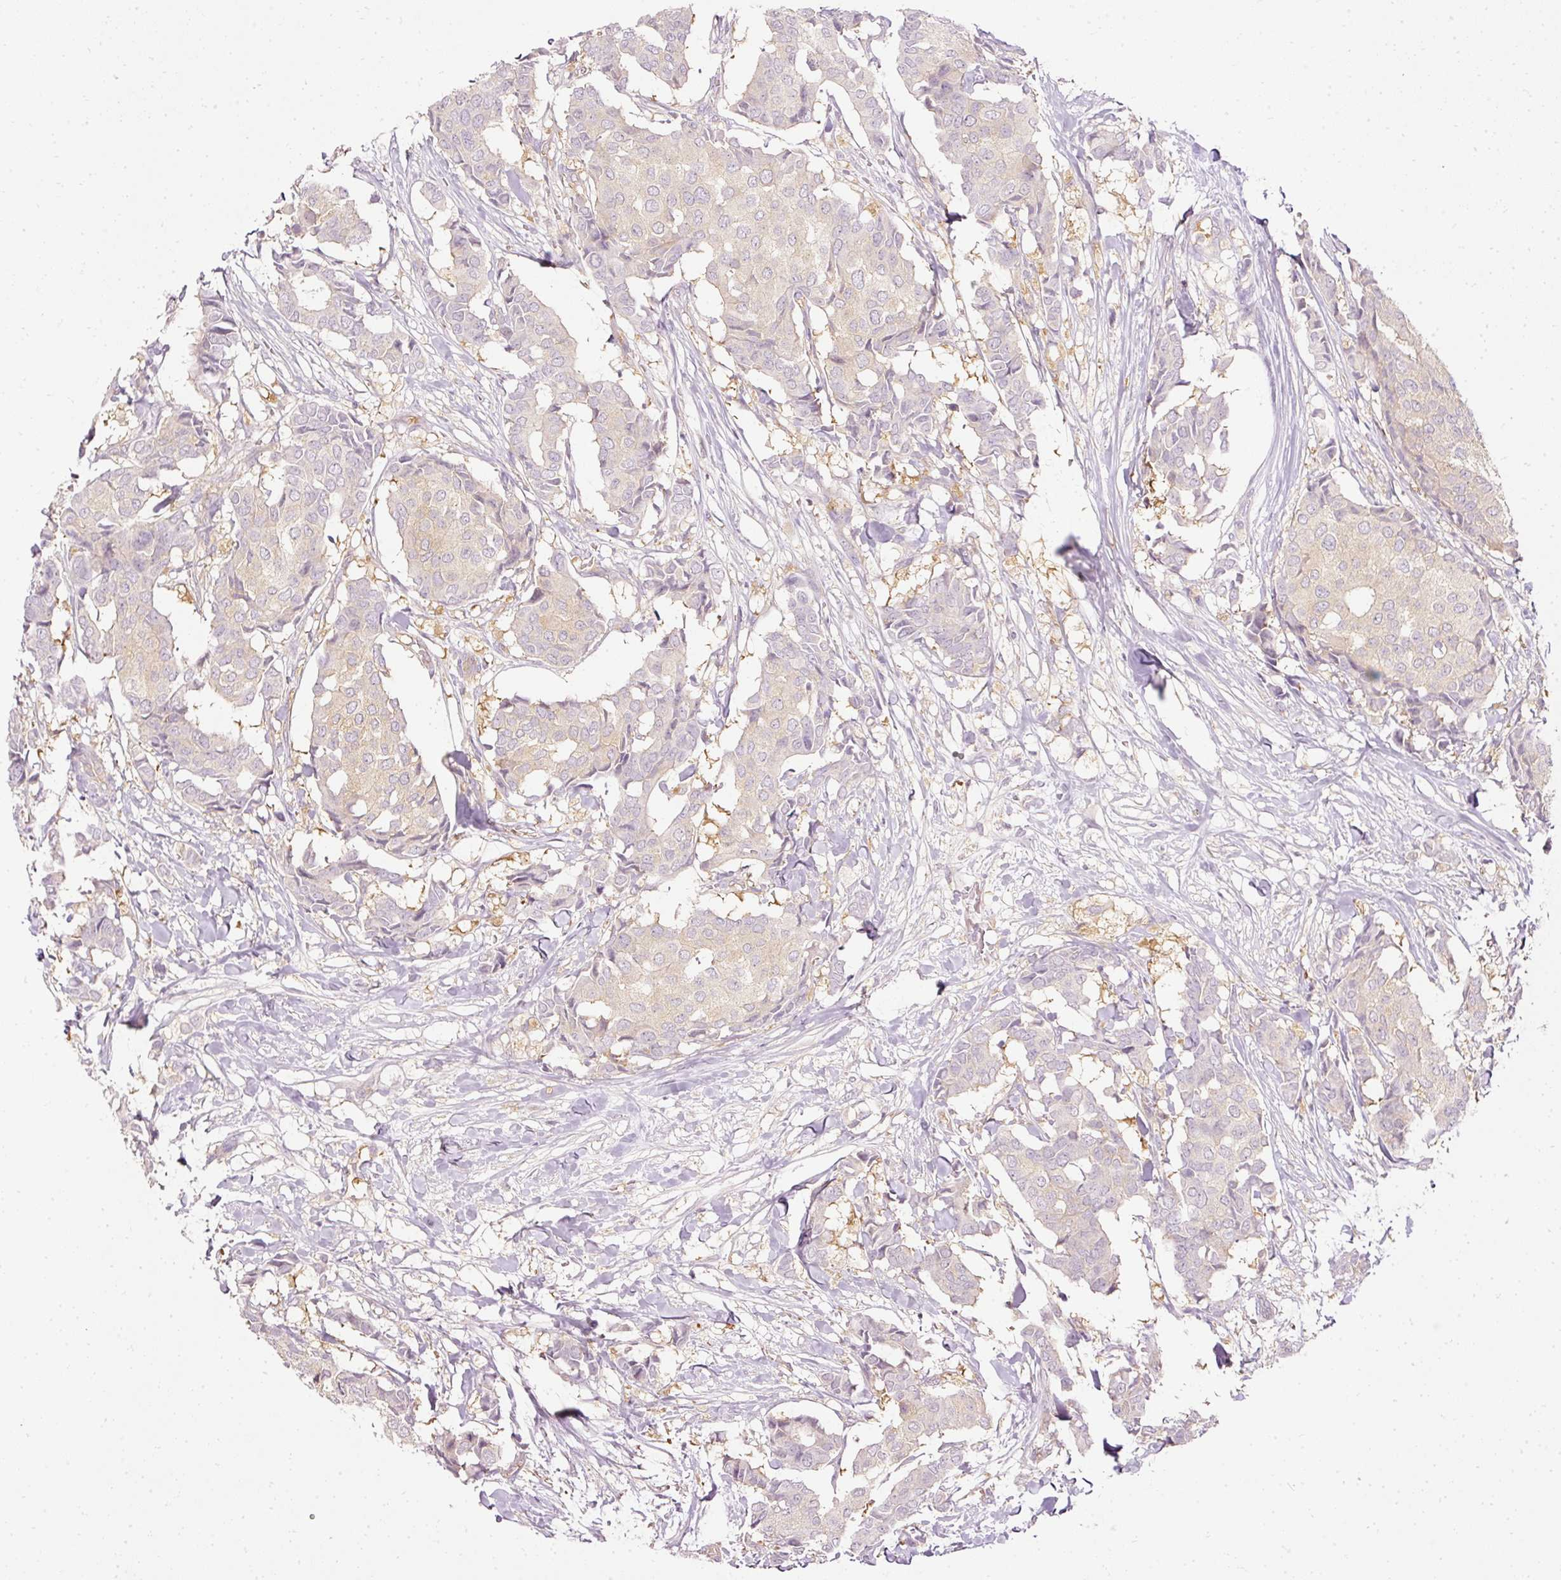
{"staining": {"intensity": "negative", "quantity": "none", "location": "none"}, "tissue": "breast cancer", "cell_type": "Tumor cells", "image_type": "cancer", "snomed": [{"axis": "morphology", "description": "Duct carcinoma"}, {"axis": "topography", "description": "Breast"}], "caption": "Protein analysis of breast infiltrating ductal carcinoma exhibits no significant expression in tumor cells. (DAB (3,3'-diaminobenzidine) IHC with hematoxylin counter stain).", "gene": "ARMH3", "patient": {"sex": "female", "age": 75}}